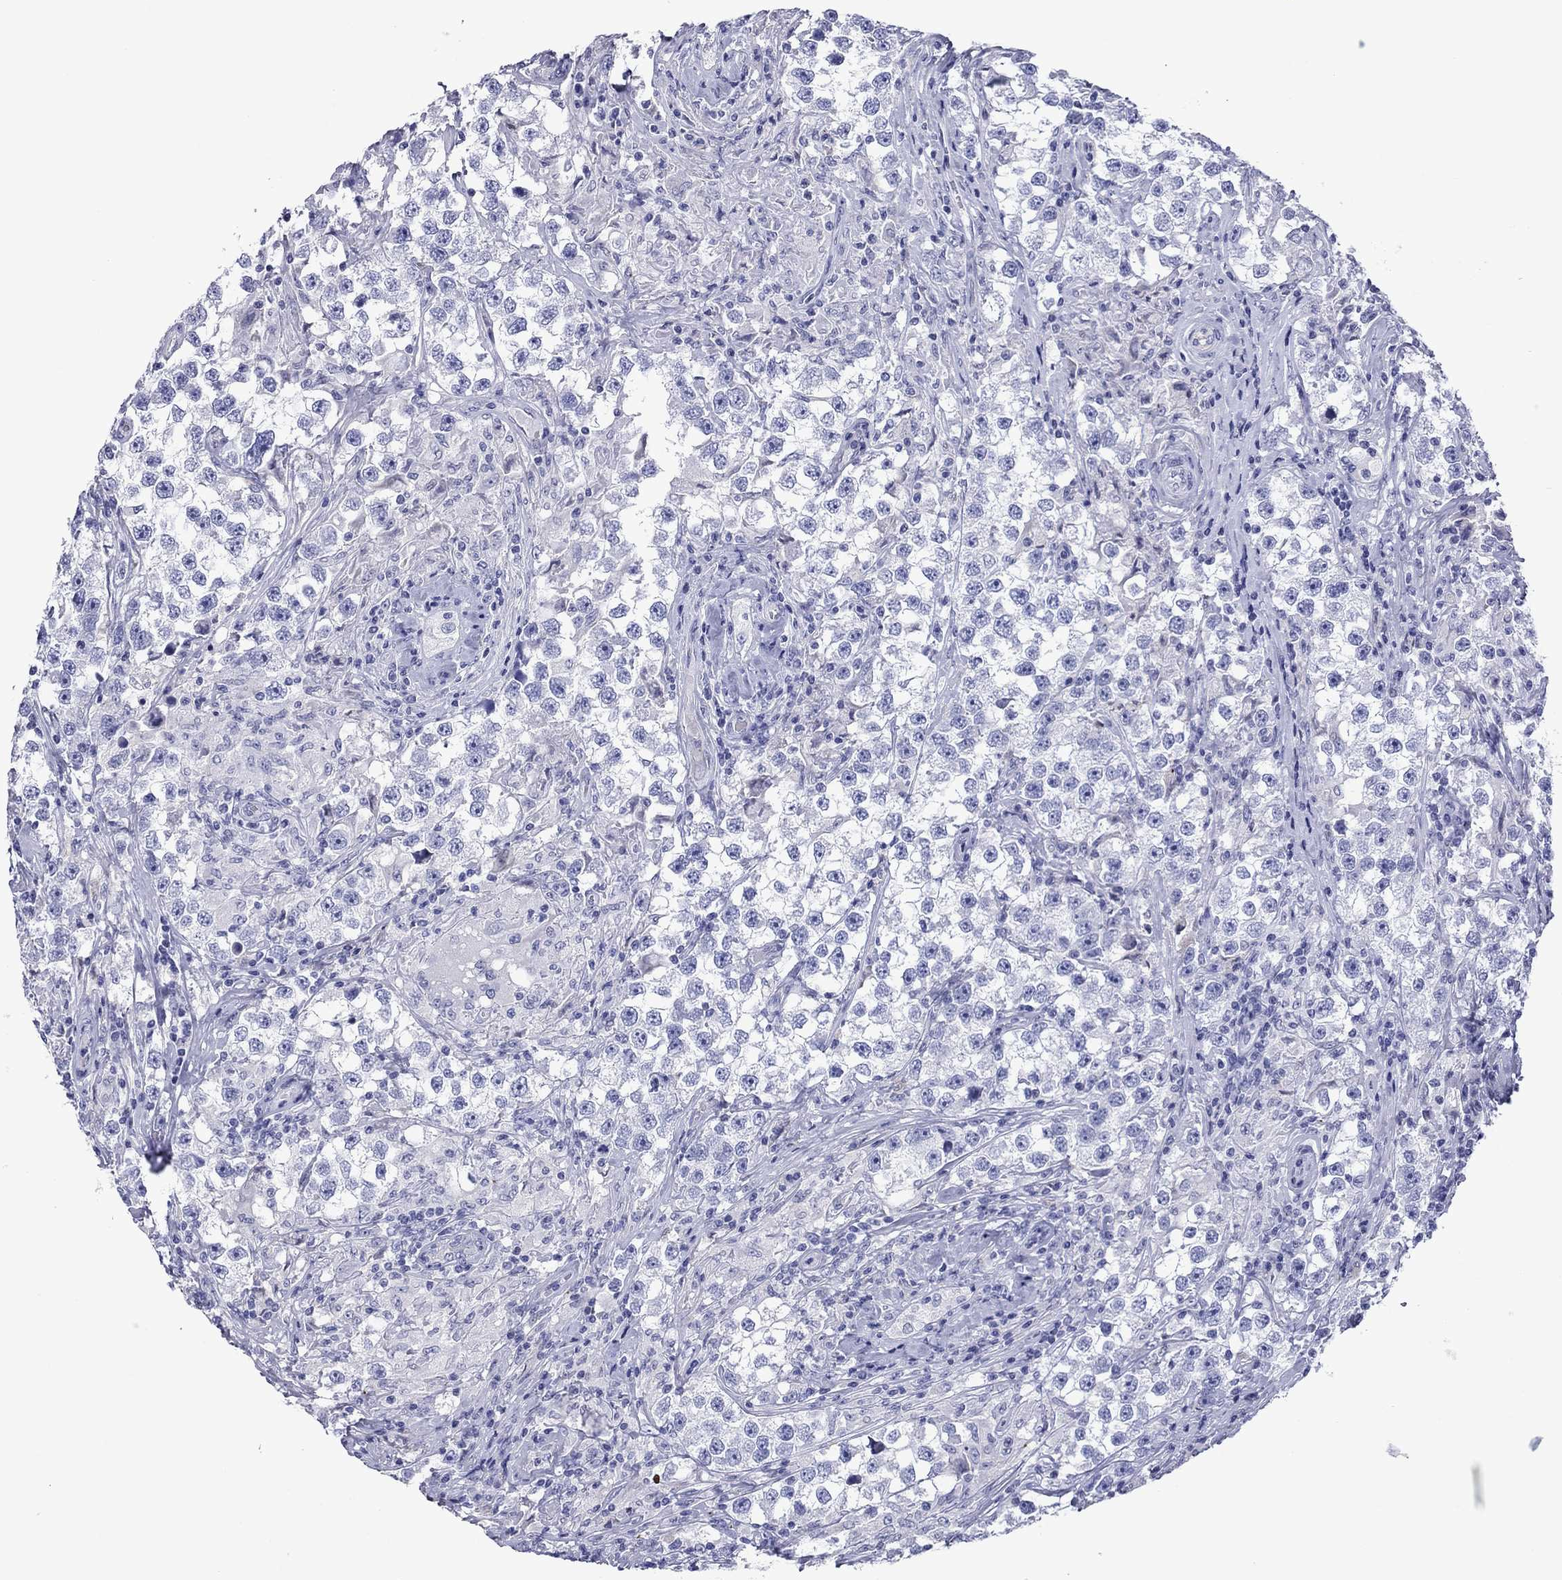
{"staining": {"intensity": "negative", "quantity": "none", "location": "none"}, "tissue": "testis cancer", "cell_type": "Tumor cells", "image_type": "cancer", "snomed": [{"axis": "morphology", "description": "Seminoma, NOS"}, {"axis": "topography", "description": "Testis"}], "caption": "Photomicrograph shows no protein positivity in tumor cells of testis seminoma tissue.", "gene": "PIWIL1", "patient": {"sex": "male", "age": 46}}